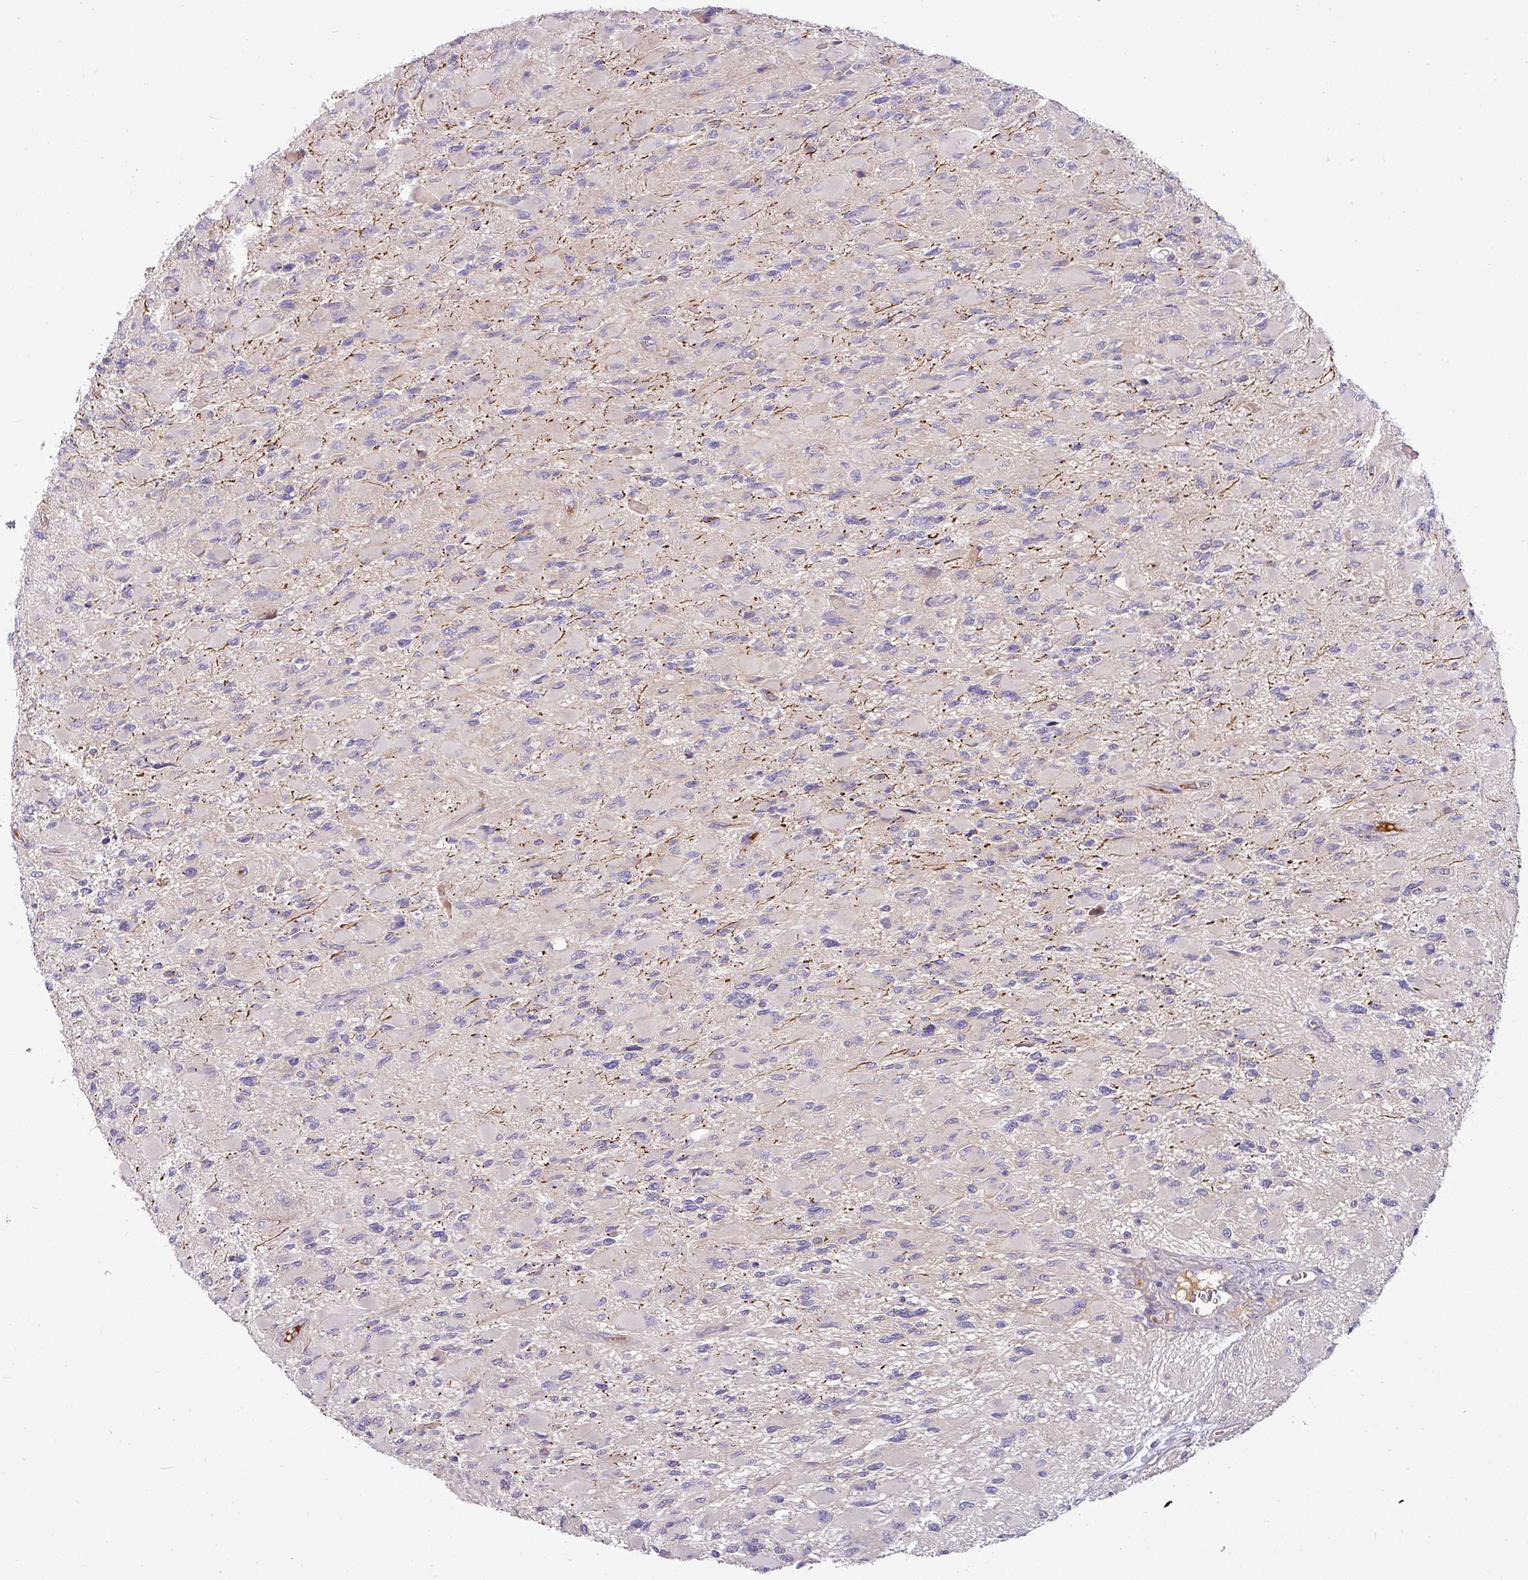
{"staining": {"intensity": "negative", "quantity": "none", "location": "none"}, "tissue": "glioma", "cell_type": "Tumor cells", "image_type": "cancer", "snomed": [{"axis": "morphology", "description": "Glioma, malignant, High grade"}, {"axis": "topography", "description": "Cerebral cortex"}], "caption": "Photomicrograph shows no protein expression in tumor cells of glioma tissue.", "gene": "APOM", "patient": {"sex": "female", "age": 36}}